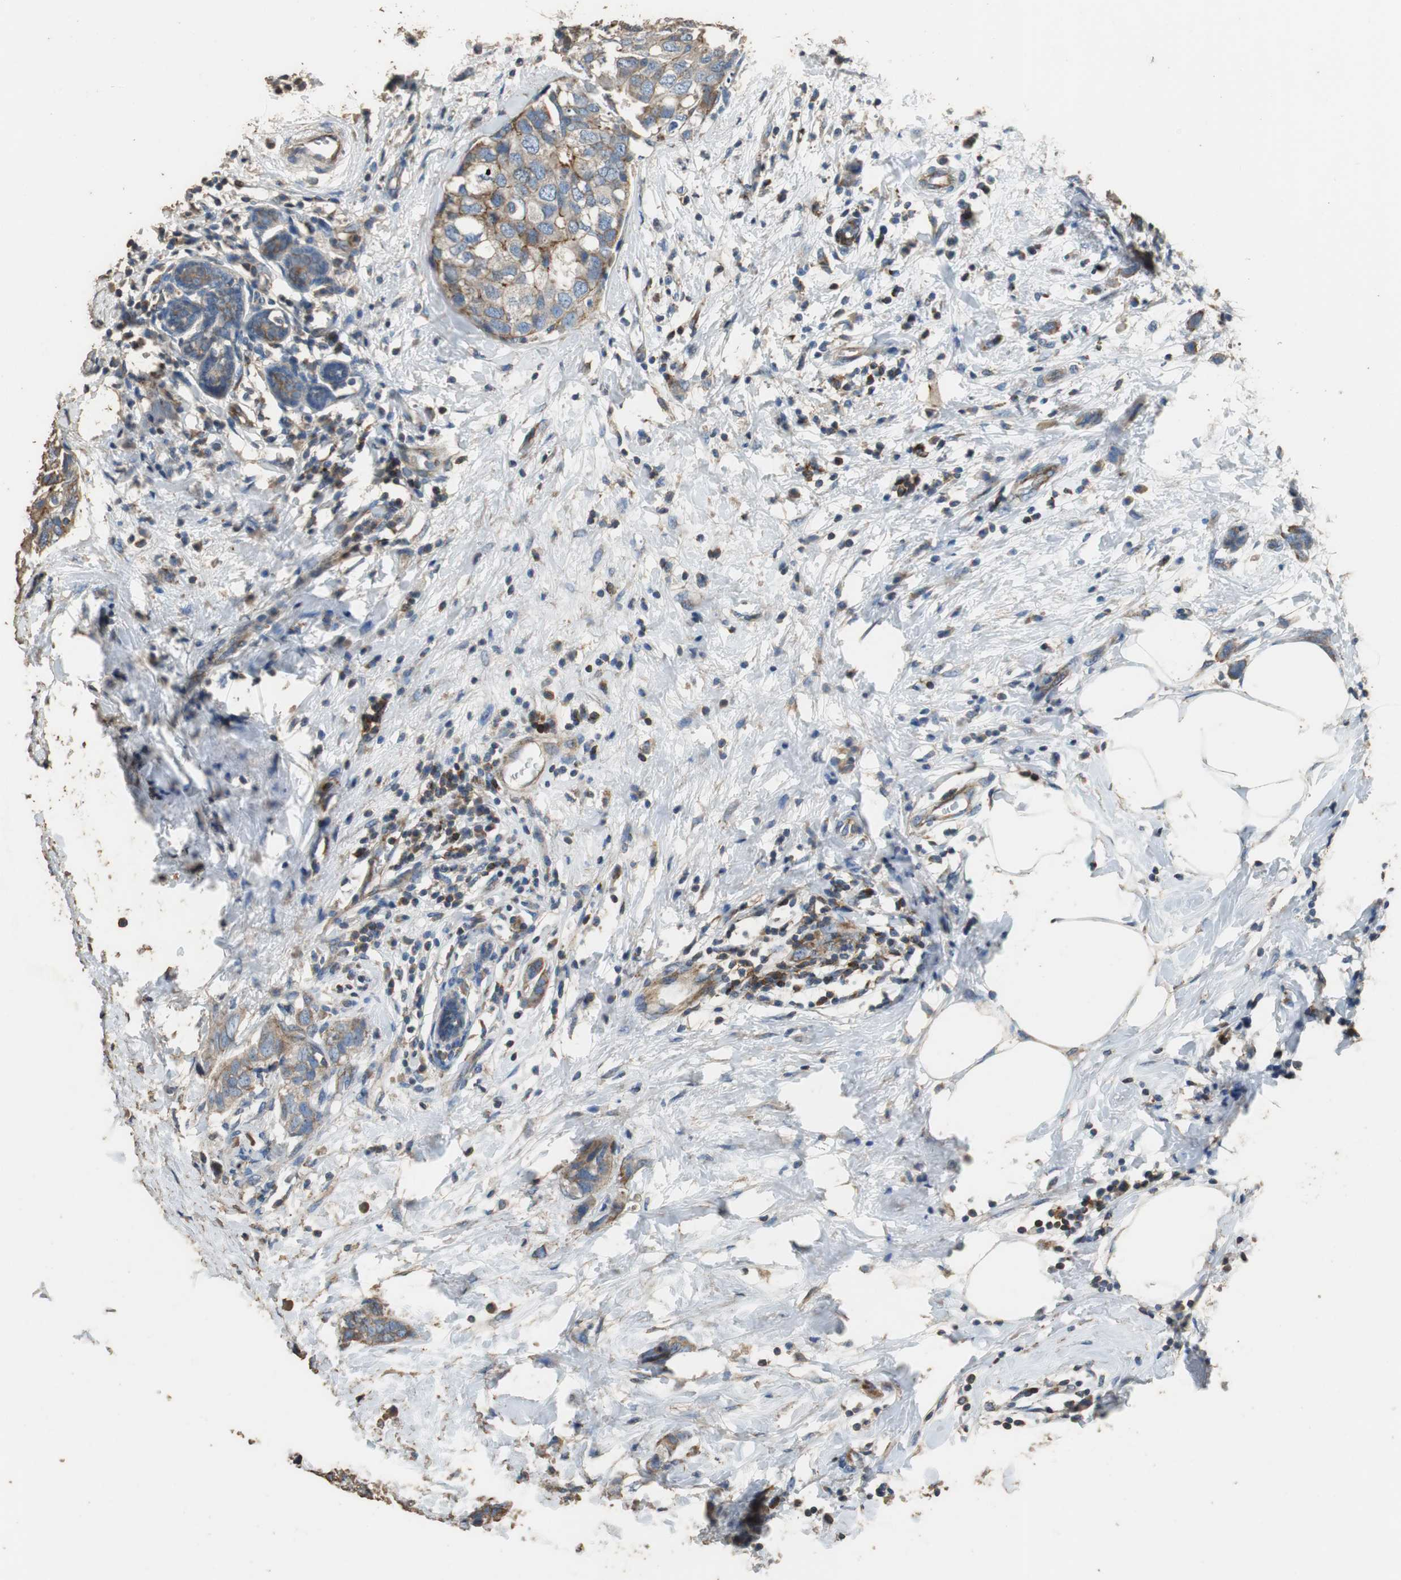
{"staining": {"intensity": "weak", "quantity": ">75%", "location": "cytoplasmic/membranous"}, "tissue": "breast cancer", "cell_type": "Tumor cells", "image_type": "cancer", "snomed": [{"axis": "morphology", "description": "Normal tissue, NOS"}, {"axis": "morphology", "description": "Duct carcinoma"}, {"axis": "topography", "description": "Breast"}], "caption": "Protein expression analysis of breast invasive ductal carcinoma exhibits weak cytoplasmic/membranous staining in approximately >75% of tumor cells. Nuclei are stained in blue.", "gene": "PRKRA", "patient": {"sex": "female", "age": 50}}